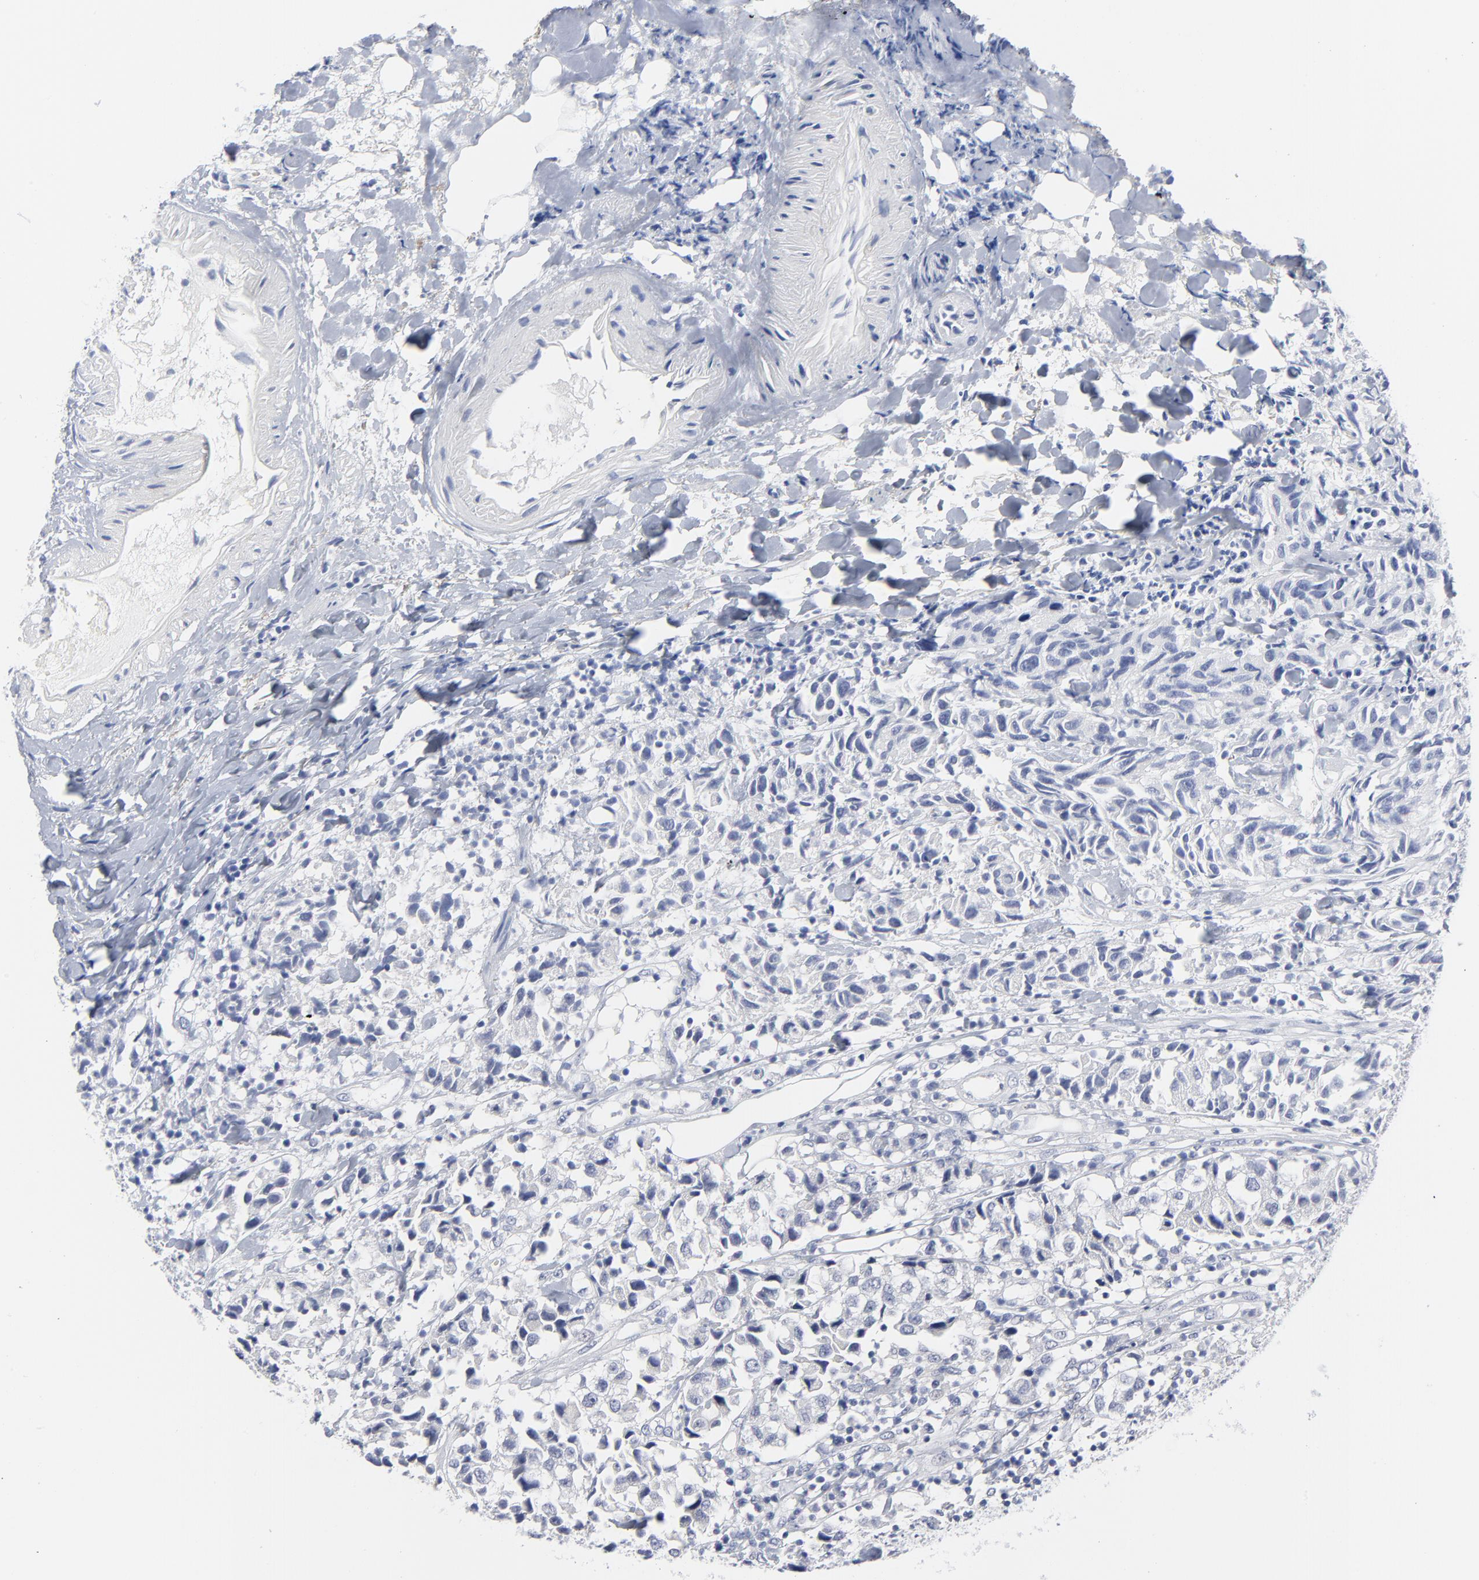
{"staining": {"intensity": "negative", "quantity": "none", "location": "none"}, "tissue": "urothelial cancer", "cell_type": "Tumor cells", "image_type": "cancer", "snomed": [{"axis": "morphology", "description": "Urothelial carcinoma, High grade"}, {"axis": "topography", "description": "Urinary bladder"}], "caption": "DAB (3,3'-diaminobenzidine) immunohistochemical staining of human high-grade urothelial carcinoma shows no significant staining in tumor cells.", "gene": "CLEC4G", "patient": {"sex": "female", "age": 75}}